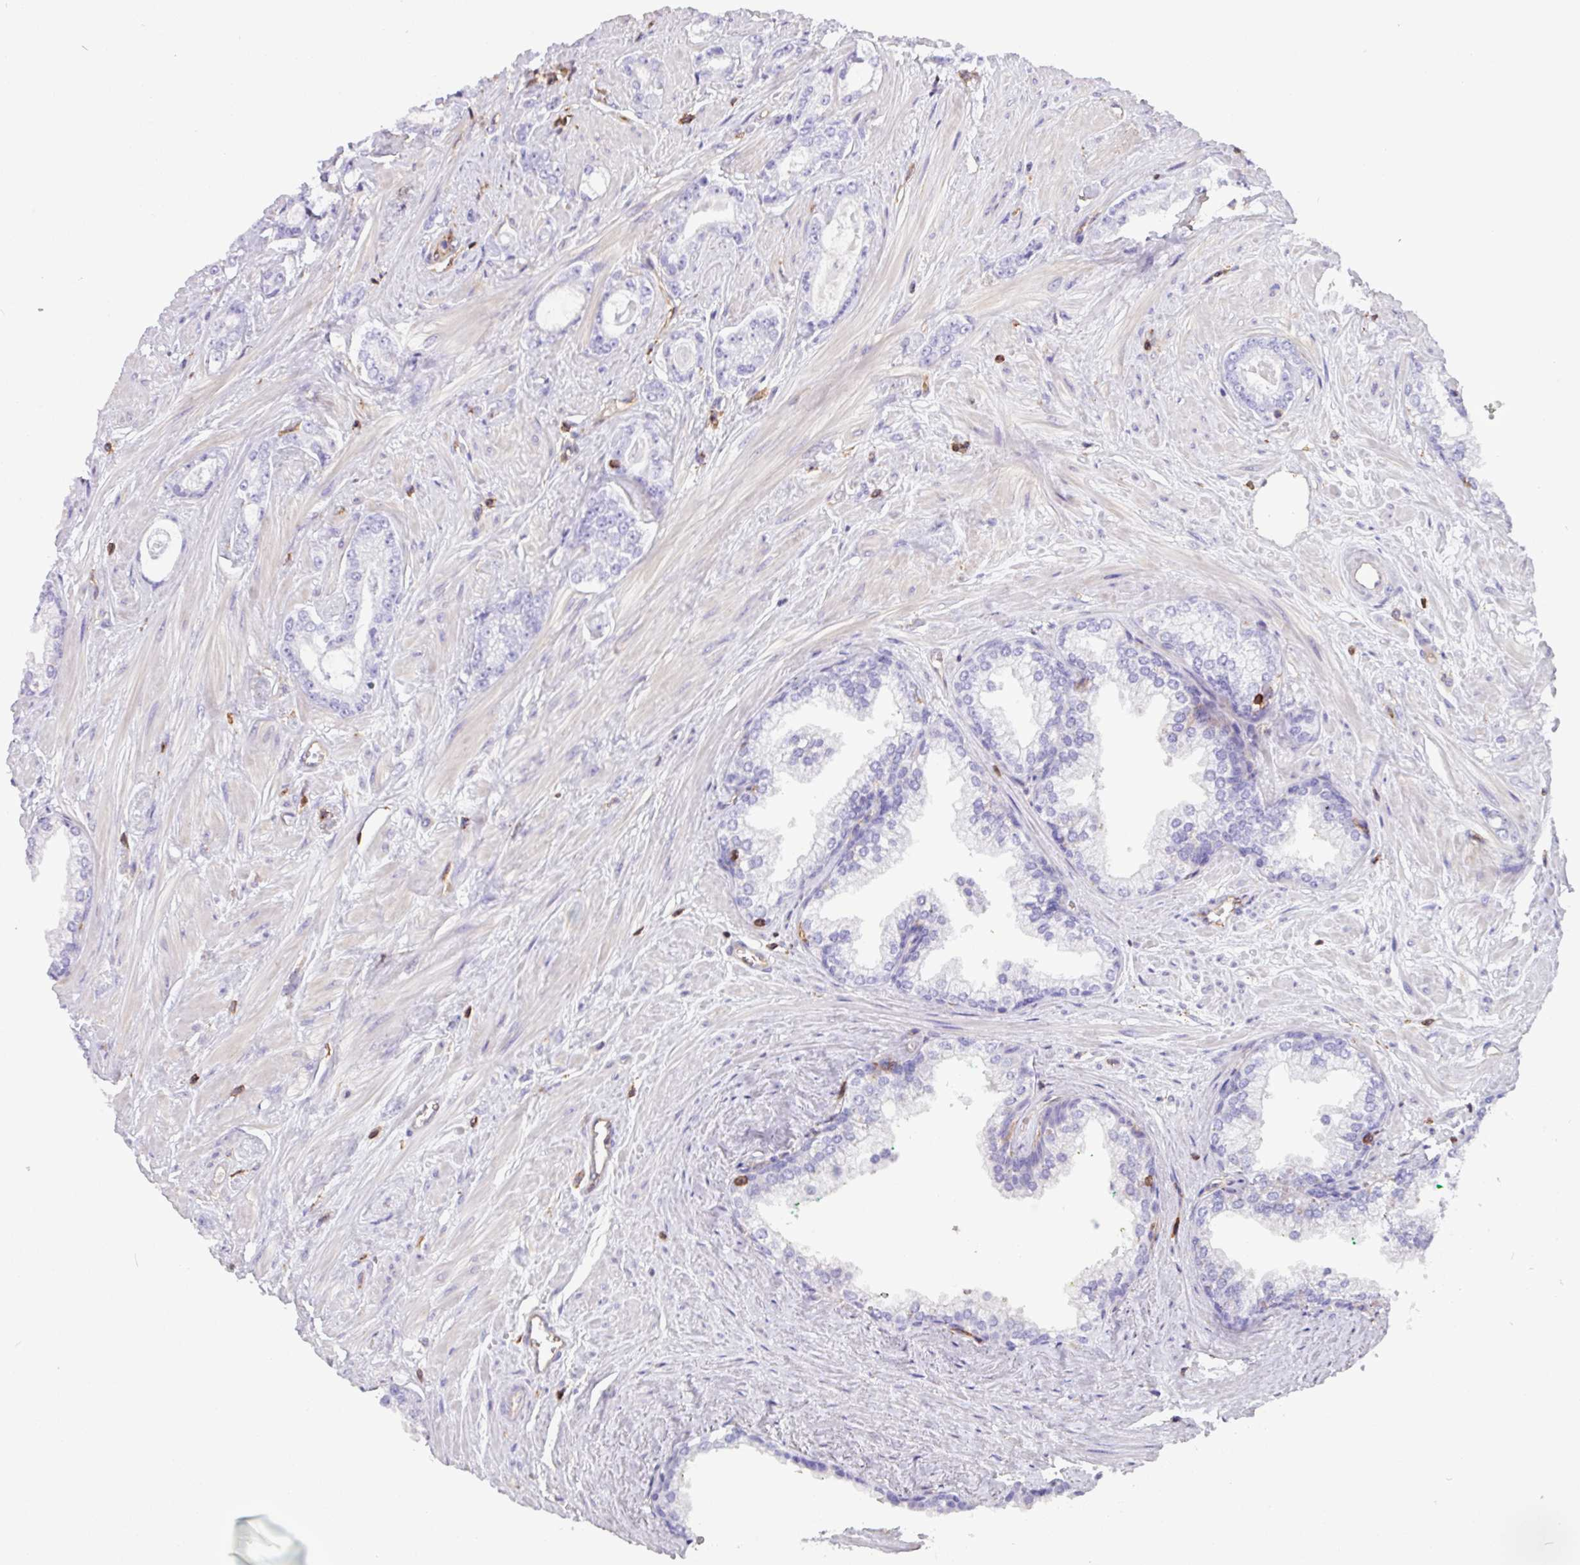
{"staining": {"intensity": "negative", "quantity": "none", "location": "none"}, "tissue": "prostate cancer", "cell_type": "Tumor cells", "image_type": "cancer", "snomed": [{"axis": "morphology", "description": "Adenocarcinoma, Low grade"}, {"axis": "topography", "description": "Prostate"}], "caption": "Micrograph shows no protein expression in tumor cells of prostate cancer tissue. The staining was performed using DAB (3,3'-diaminobenzidine) to visualize the protein expression in brown, while the nuclei were stained in blue with hematoxylin (Magnification: 20x).", "gene": "PPP1R18", "patient": {"sex": "male", "age": 60}}